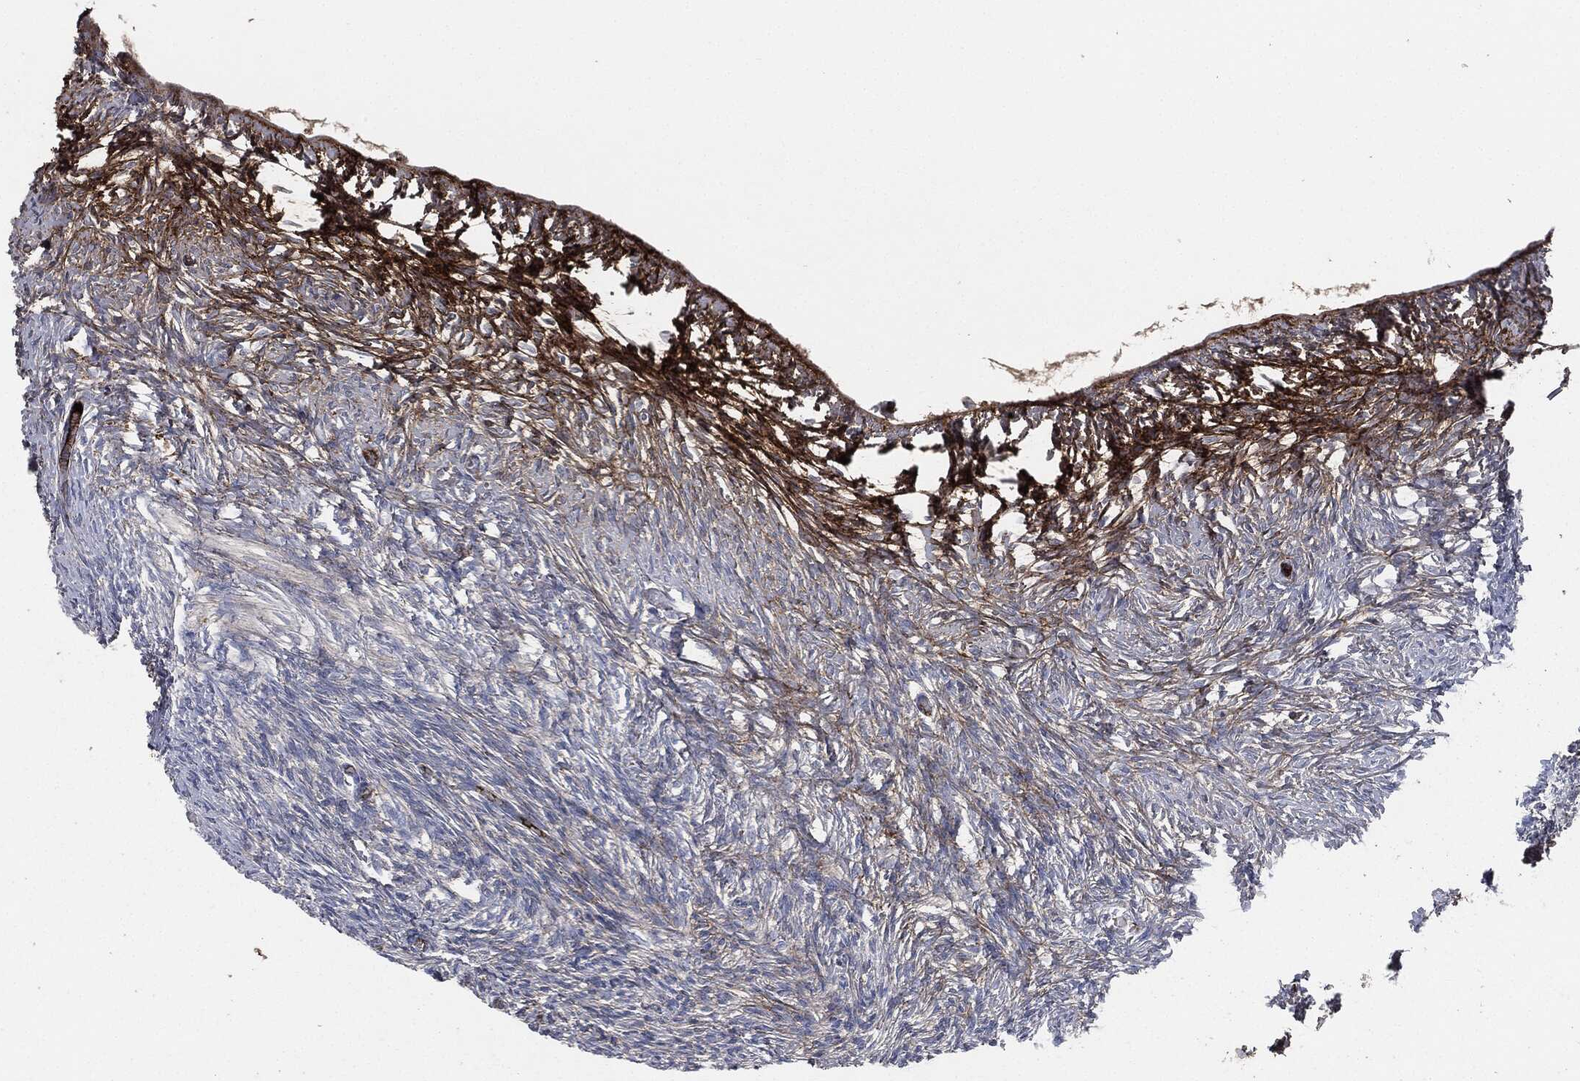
{"staining": {"intensity": "negative", "quantity": "none", "location": "none"}, "tissue": "ovary", "cell_type": "Follicle cells", "image_type": "normal", "snomed": [{"axis": "morphology", "description": "Normal tissue, NOS"}, {"axis": "topography", "description": "Ovary"}], "caption": "A high-resolution histopathology image shows immunohistochemistry staining of benign ovary, which displays no significant expression in follicle cells. The staining is performed using DAB brown chromogen with nuclei counter-stained in using hematoxylin.", "gene": "APOB", "patient": {"sex": "female", "age": 39}}